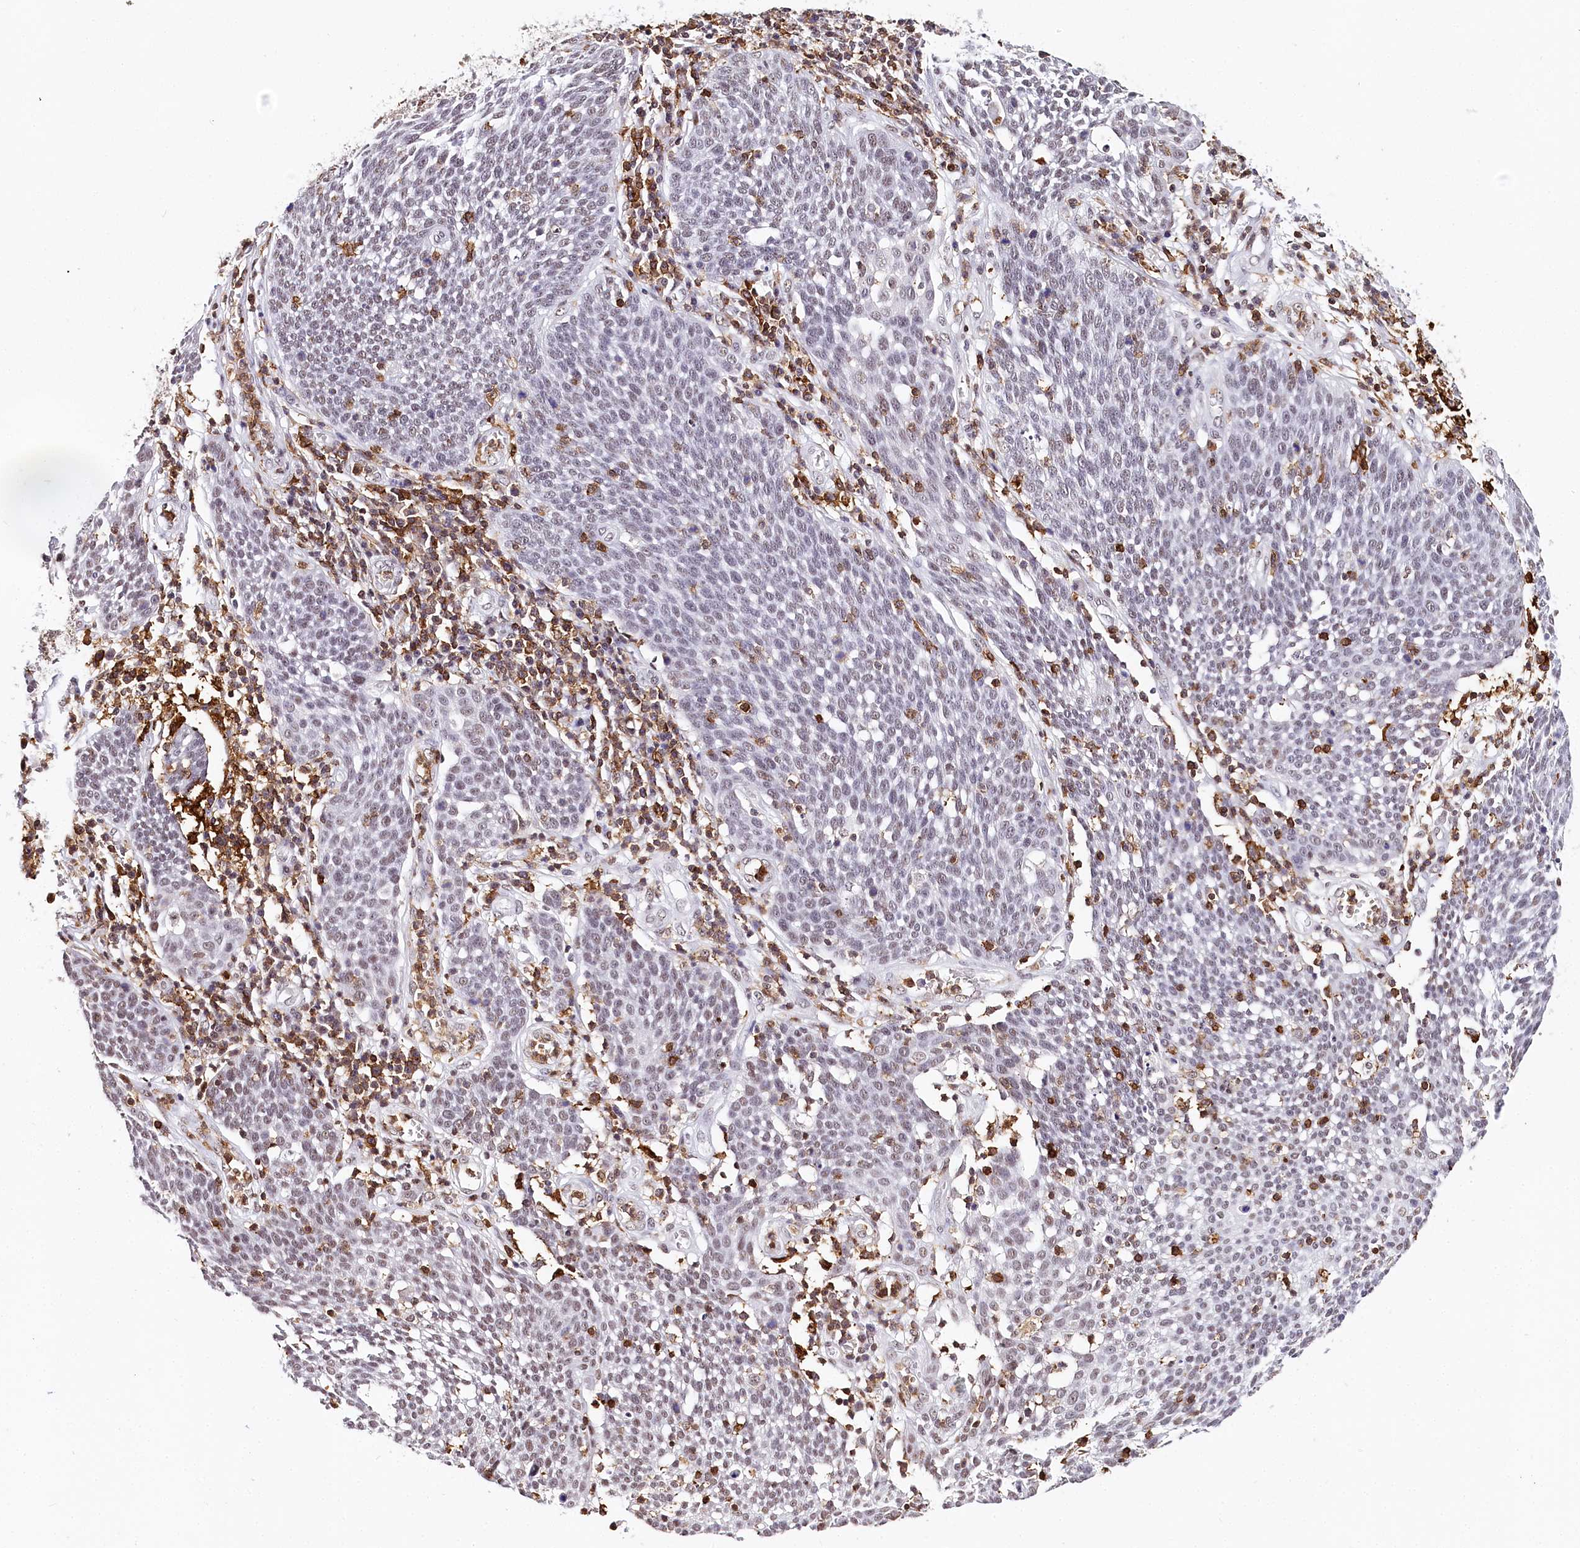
{"staining": {"intensity": "weak", "quantity": "<25%", "location": "nuclear"}, "tissue": "cervical cancer", "cell_type": "Tumor cells", "image_type": "cancer", "snomed": [{"axis": "morphology", "description": "Squamous cell carcinoma, NOS"}, {"axis": "topography", "description": "Cervix"}], "caption": "Human cervical squamous cell carcinoma stained for a protein using immunohistochemistry (IHC) demonstrates no expression in tumor cells.", "gene": "BARD1", "patient": {"sex": "female", "age": 34}}